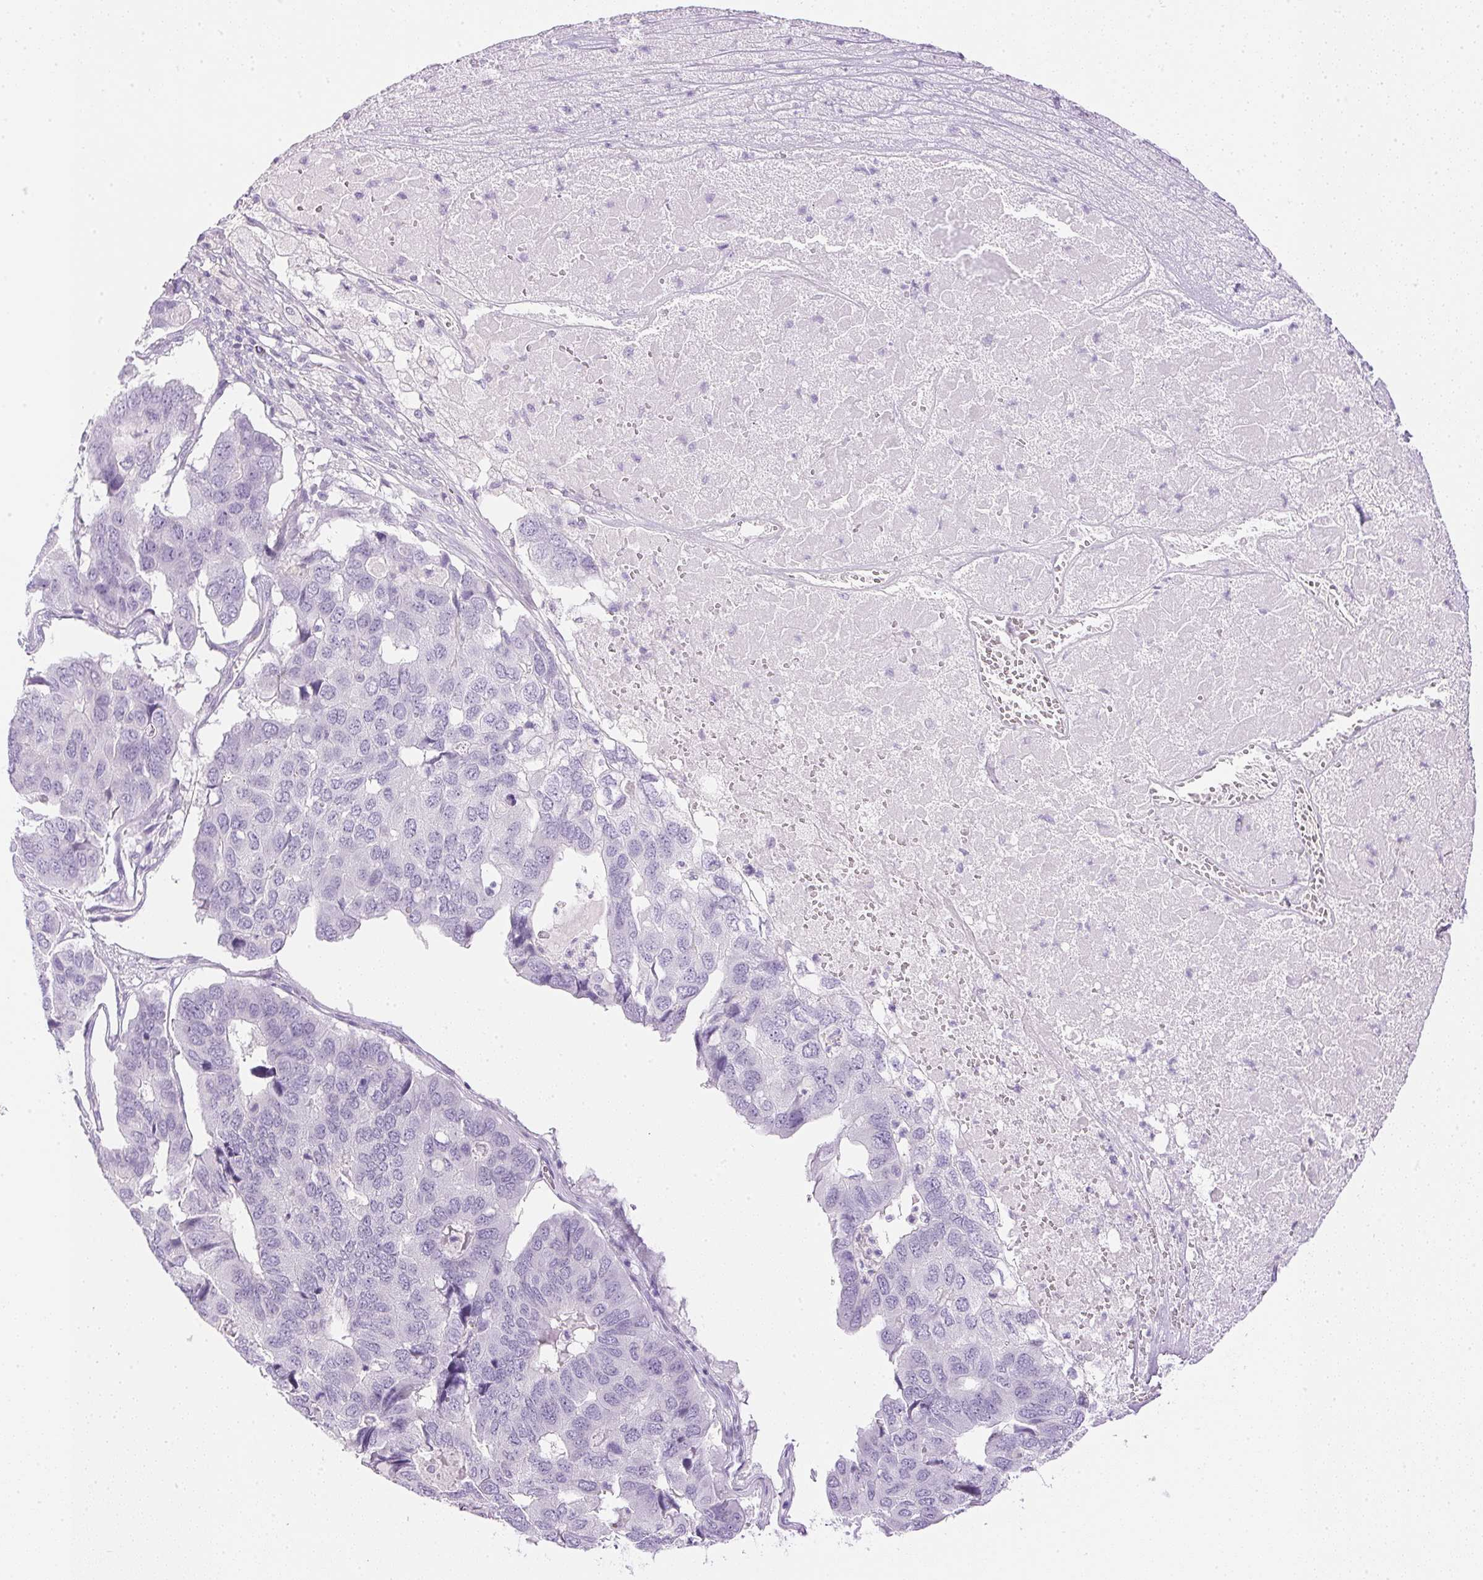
{"staining": {"intensity": "negative", "quantity": "none", "location": "none"}, "tissue": "pancreatic cancer", "cell_type": "Tumor cells", "image_type": "cancer", "snomed": [{"axis": "morphology", "description": "Adenocarcinoma, NOS"}, {"axis": "topography", "description": "Pancreas"}], "caption": "DAB (3,3'-diaminobenzidine) immunohistochemical staining of pancreatic adenocarcinoma reveals no significant expression in tumor cells.", "gene": "CTRL", "patient": {"sex": "male", "age": 50}}